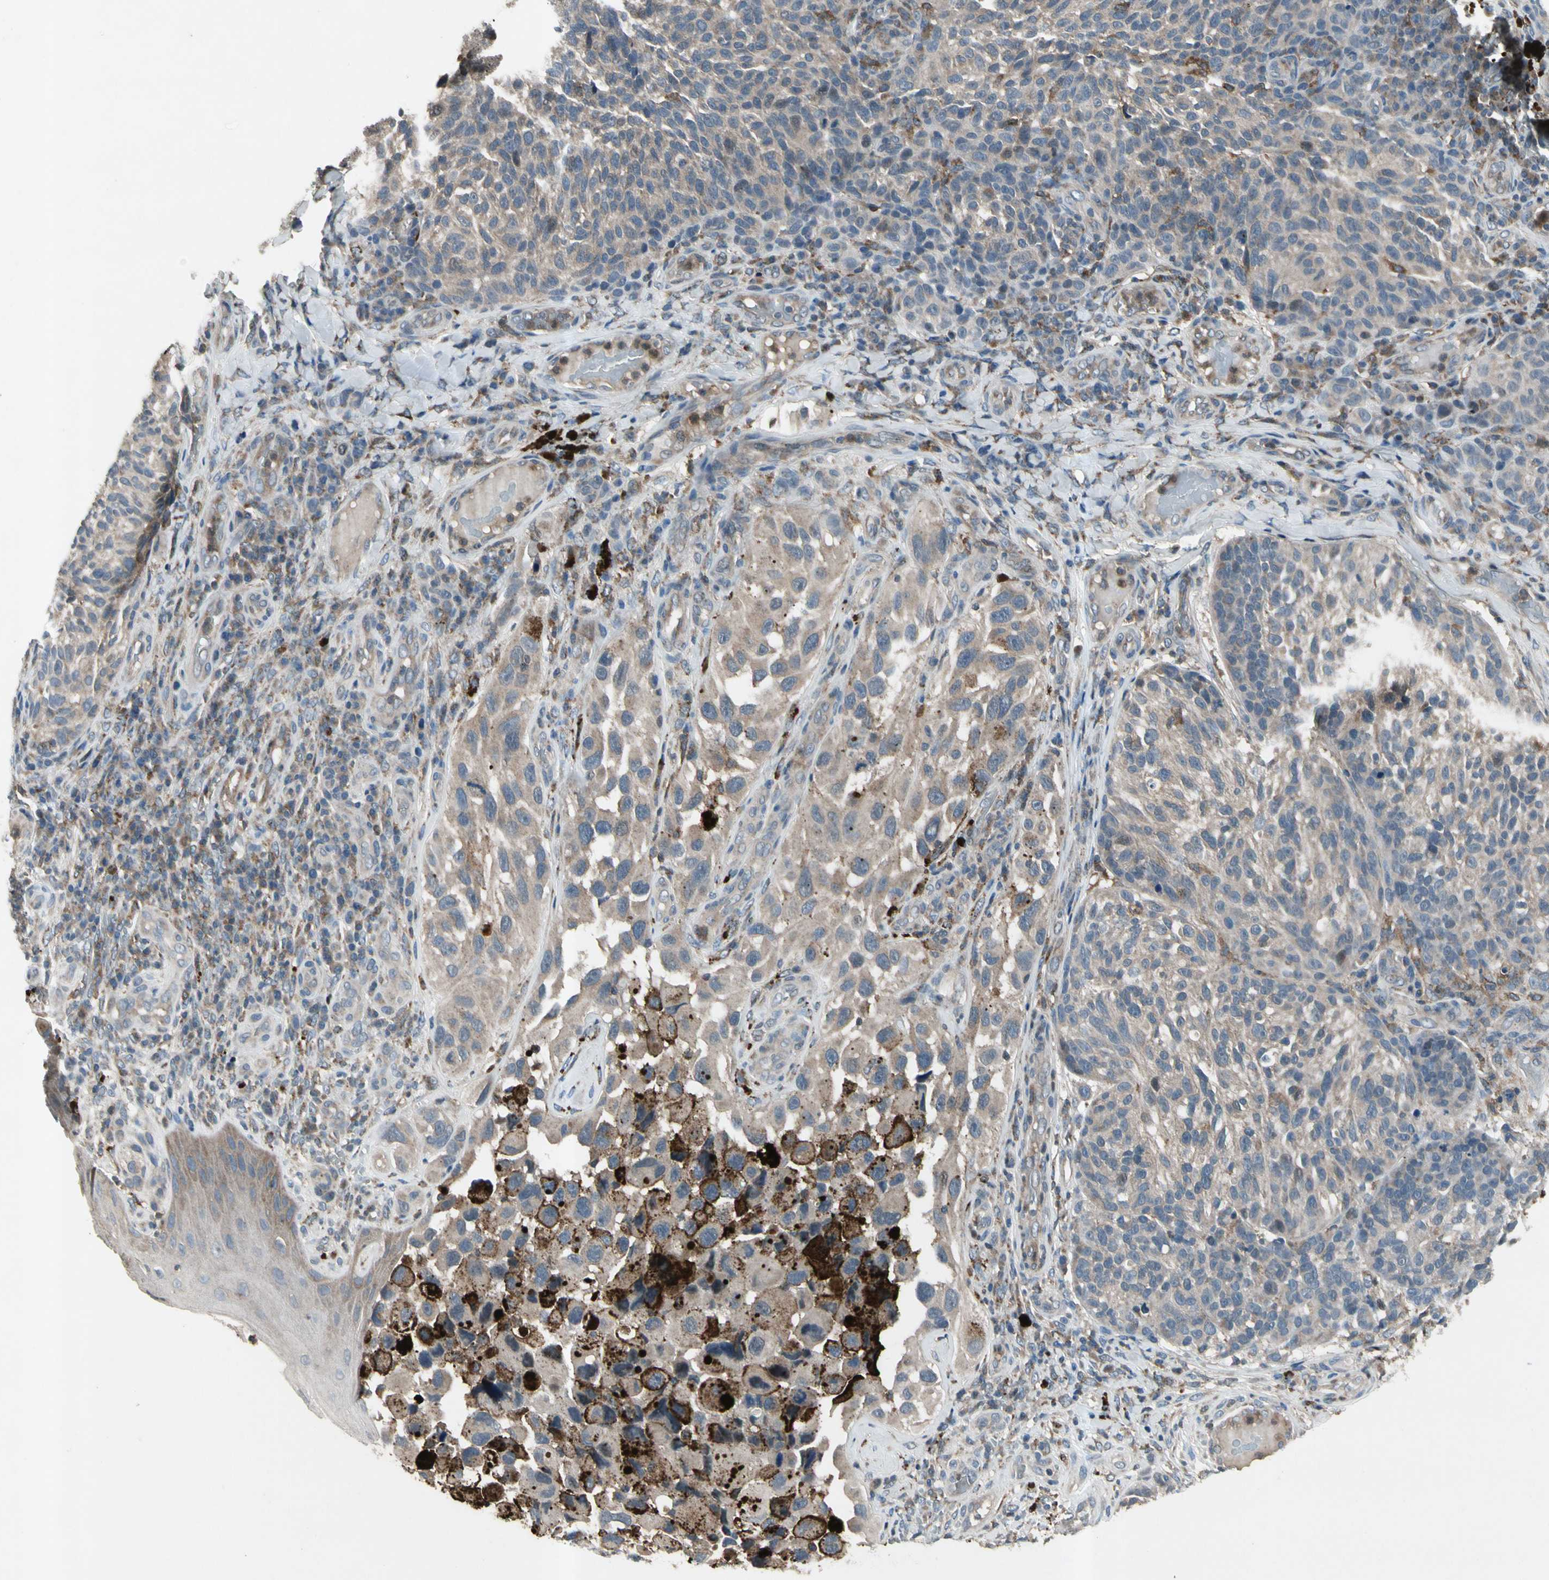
{"staining": {"intensity": "weak", "quantity": "25%-75%", "location": "cytoplasmic/membranous"}, "tissue": "melanoma", "cell_type": "Tumor cells", "image_type": "cancer", "snomed": [{"axis": "morphology", "description": "Malignant melanoma, NOS"}, {"axis": "topography", "description": "Skin"}], "caption": "Immunohistochemistry (DAB) staining of human malignant melanoma reveals weak cytoplasmic/membranous protein positivity in approximately 25%-75% of tumor cells.", "gene": "NMI", "patient": {"sex": "female", "age": 73}}